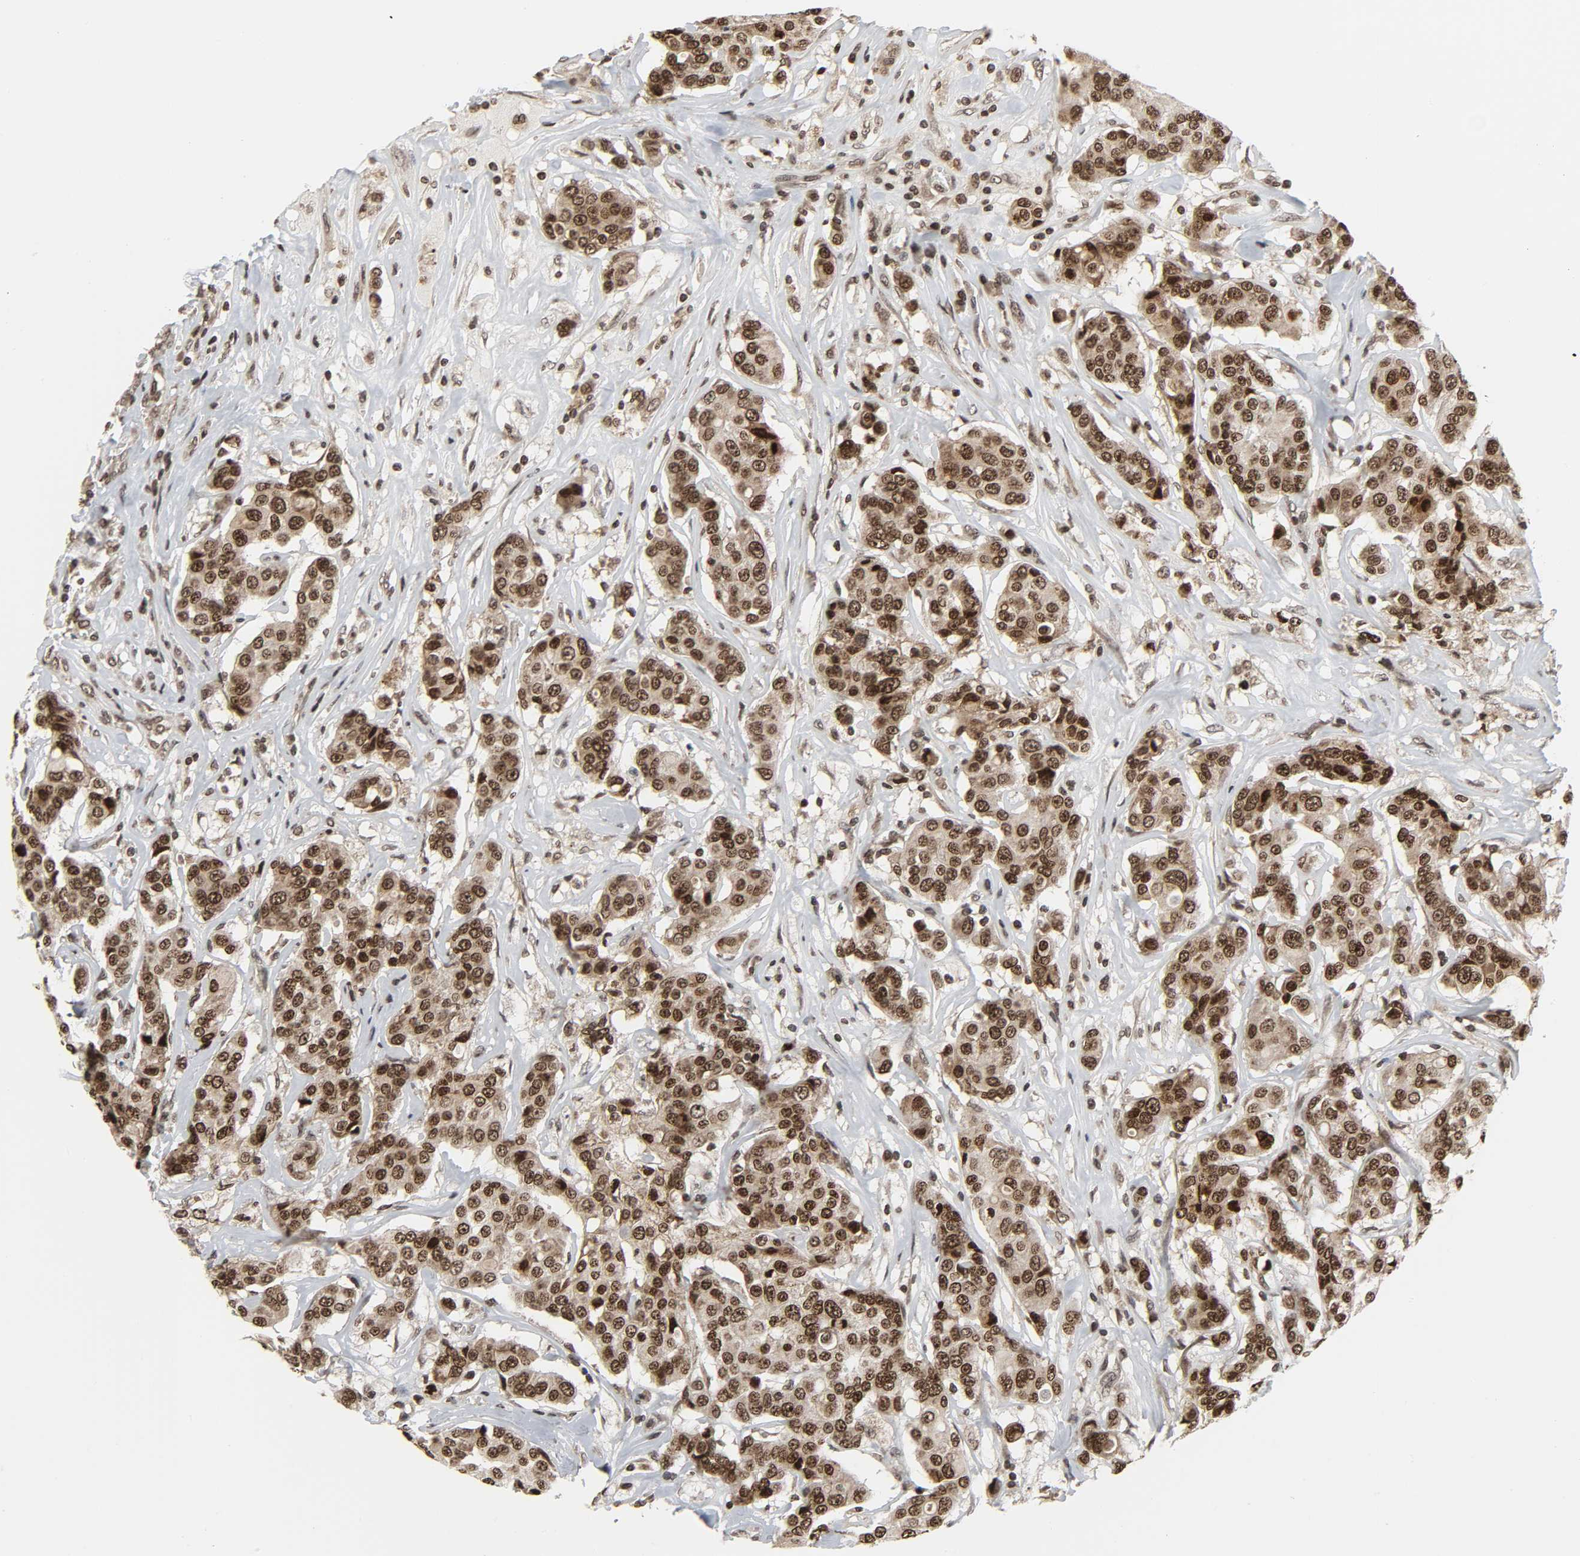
{"staining": {"intensity": "moderate", "quantity": ">75%", "location": "nuclear"}, "tissue": "breast cancer", "cell_type": "Tumor cells", "image_type": "cancer", "snomed": [{"axis": "morphology", "description": "Duct carcinoma"}, {"axis": "topography", "description": "Breast"}], "caption": "Tumor cells demonstrate medium levels of moderate nuclear staining in approximately >75% of cells in human breast invasive ductal carcinoma. (Stains: DAB (3,3'-diaminobenzidine) in brown, nuclei in blue, Microscopy: brightfield microscopy at high magnification).", "gene": "XRCC1", "patient": {"sex": "female", "age": 27}}